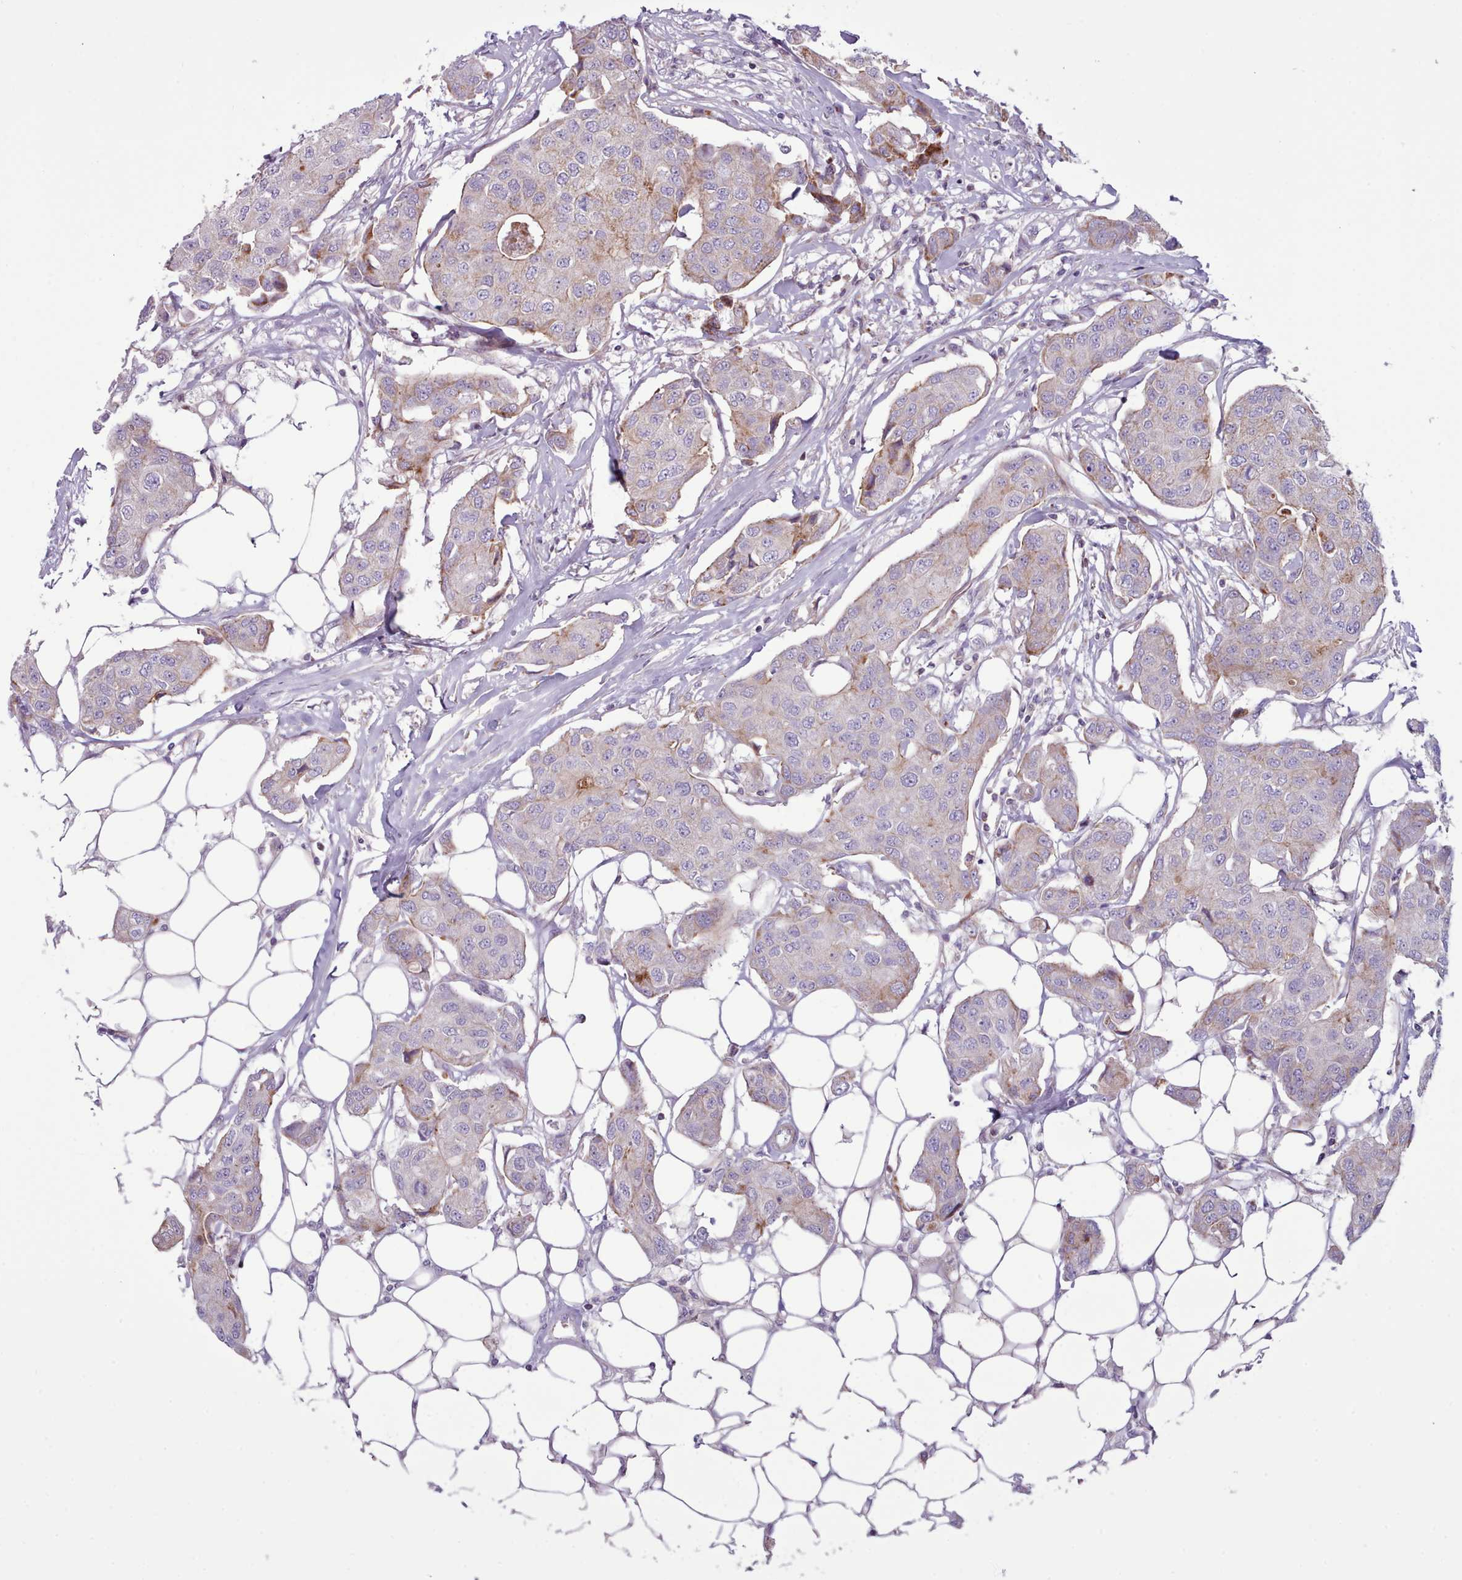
{"staining": {"intensity": "moderate", "quantity": "<25%", "location": "cytoplasmic/membranous"}, "tissue": "breast cancer", "cell_type": "Tumor cells", "image_type": "cancer", "snomed": [{"axis": "morphology", "description": "Duct carcinoma"}, {"axis": "topography", "description": "Breast"}, {"axis": "topography", "description": "Lymph node"}], "caption": "Breast invasive ductal carcinoma was stained to show a protein in brown. There is low levels of moderate cytoplasmic/membranous positivity in about <25% of tumor cells.", "gene": "TENT4B", "patient": {"sex": "female", "age": 80}}